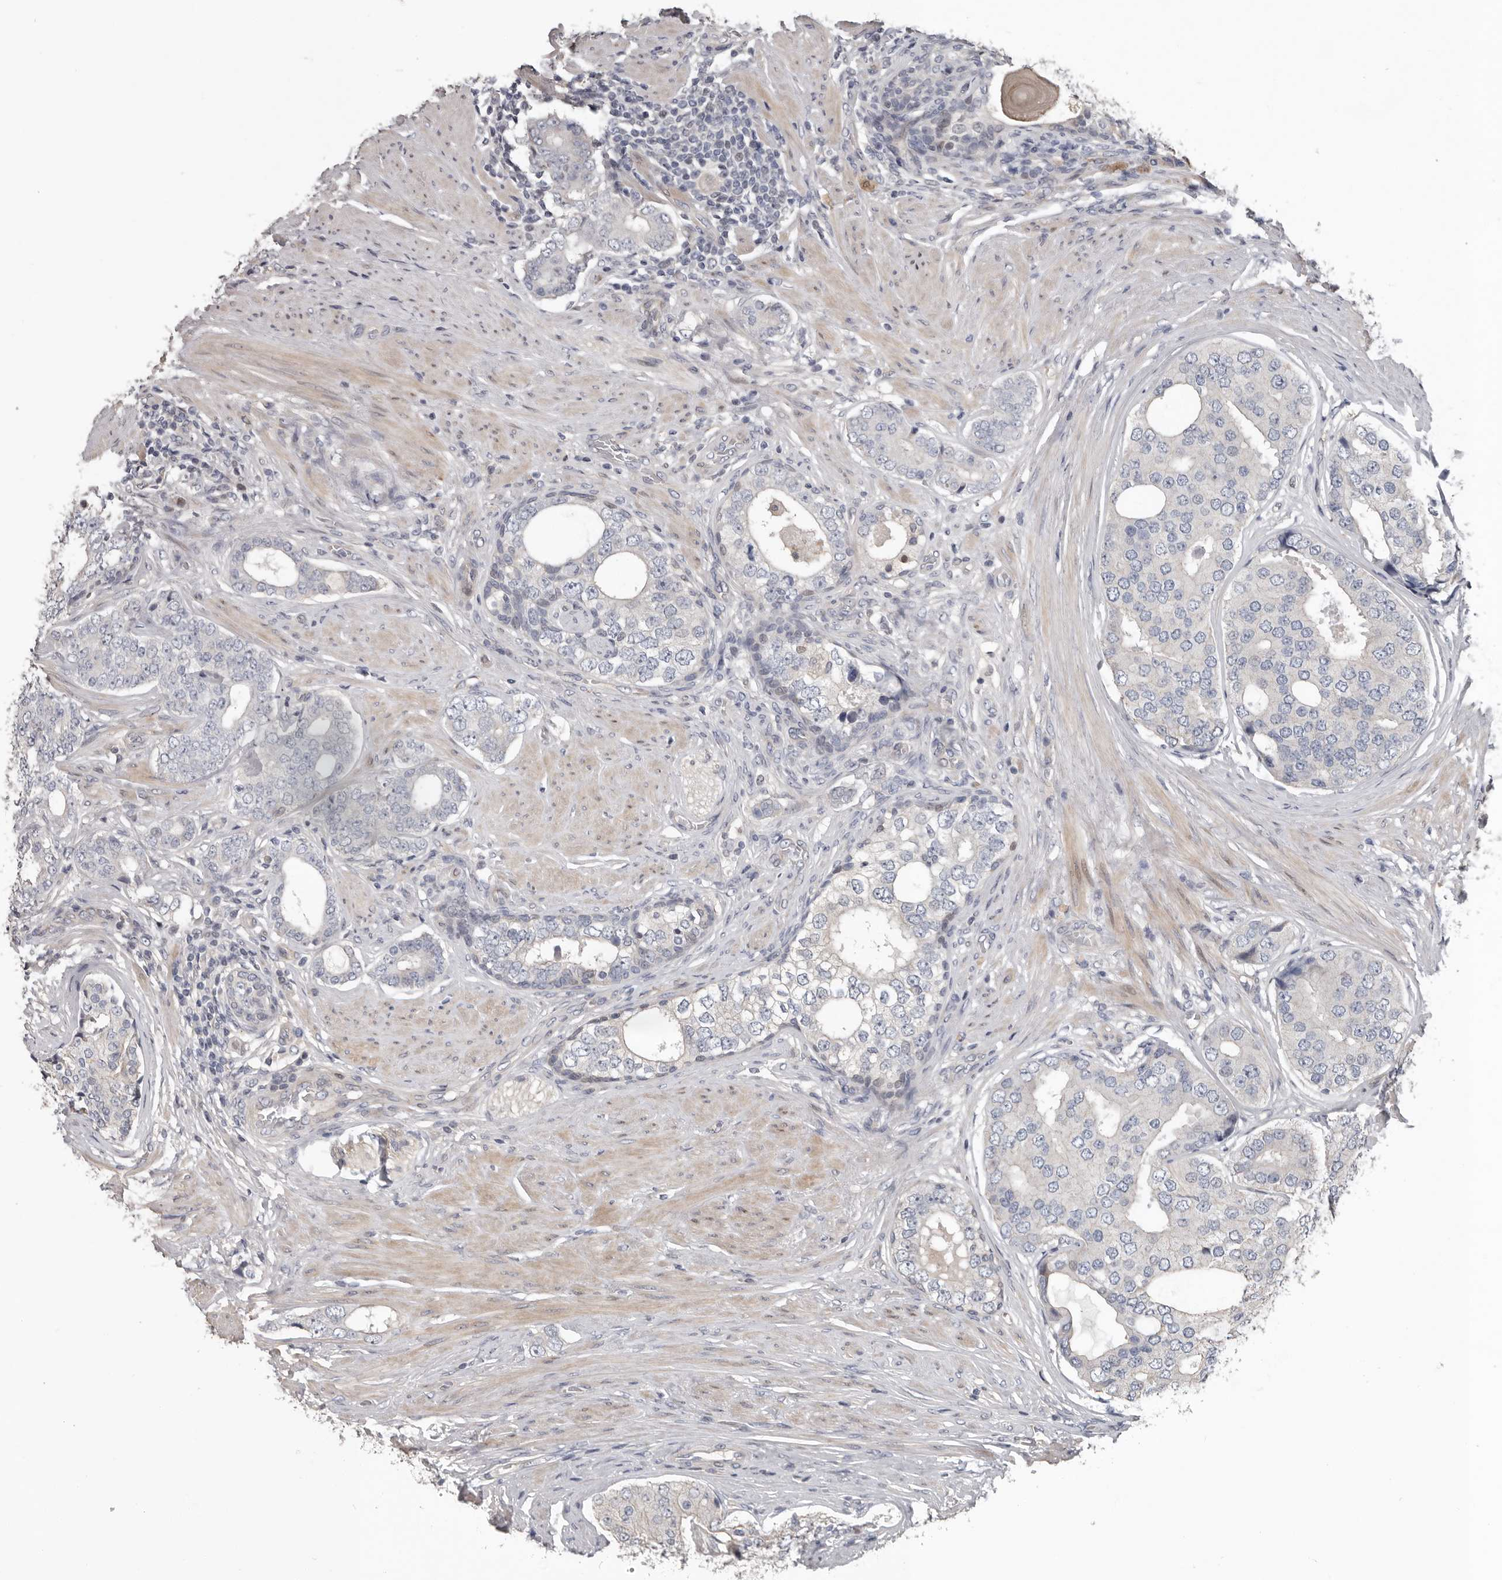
{"staining": {"intensity": "negative", "quantity": "none", "location": "none"}, "tissue": "prostate cancer", "cell_type": "Tumor cells", "image_type": "cancer", "snomed": [{"axis": "morphology", "description": "Adenocarcinoma, High grade"}, {"axis": "topography", "description": "Prostate"}], "caption": "Tumor cells are negative for protein expression in human prostate cancer.", "gene": "RNF217", "patient": {"sex": "male", "age": 56}}